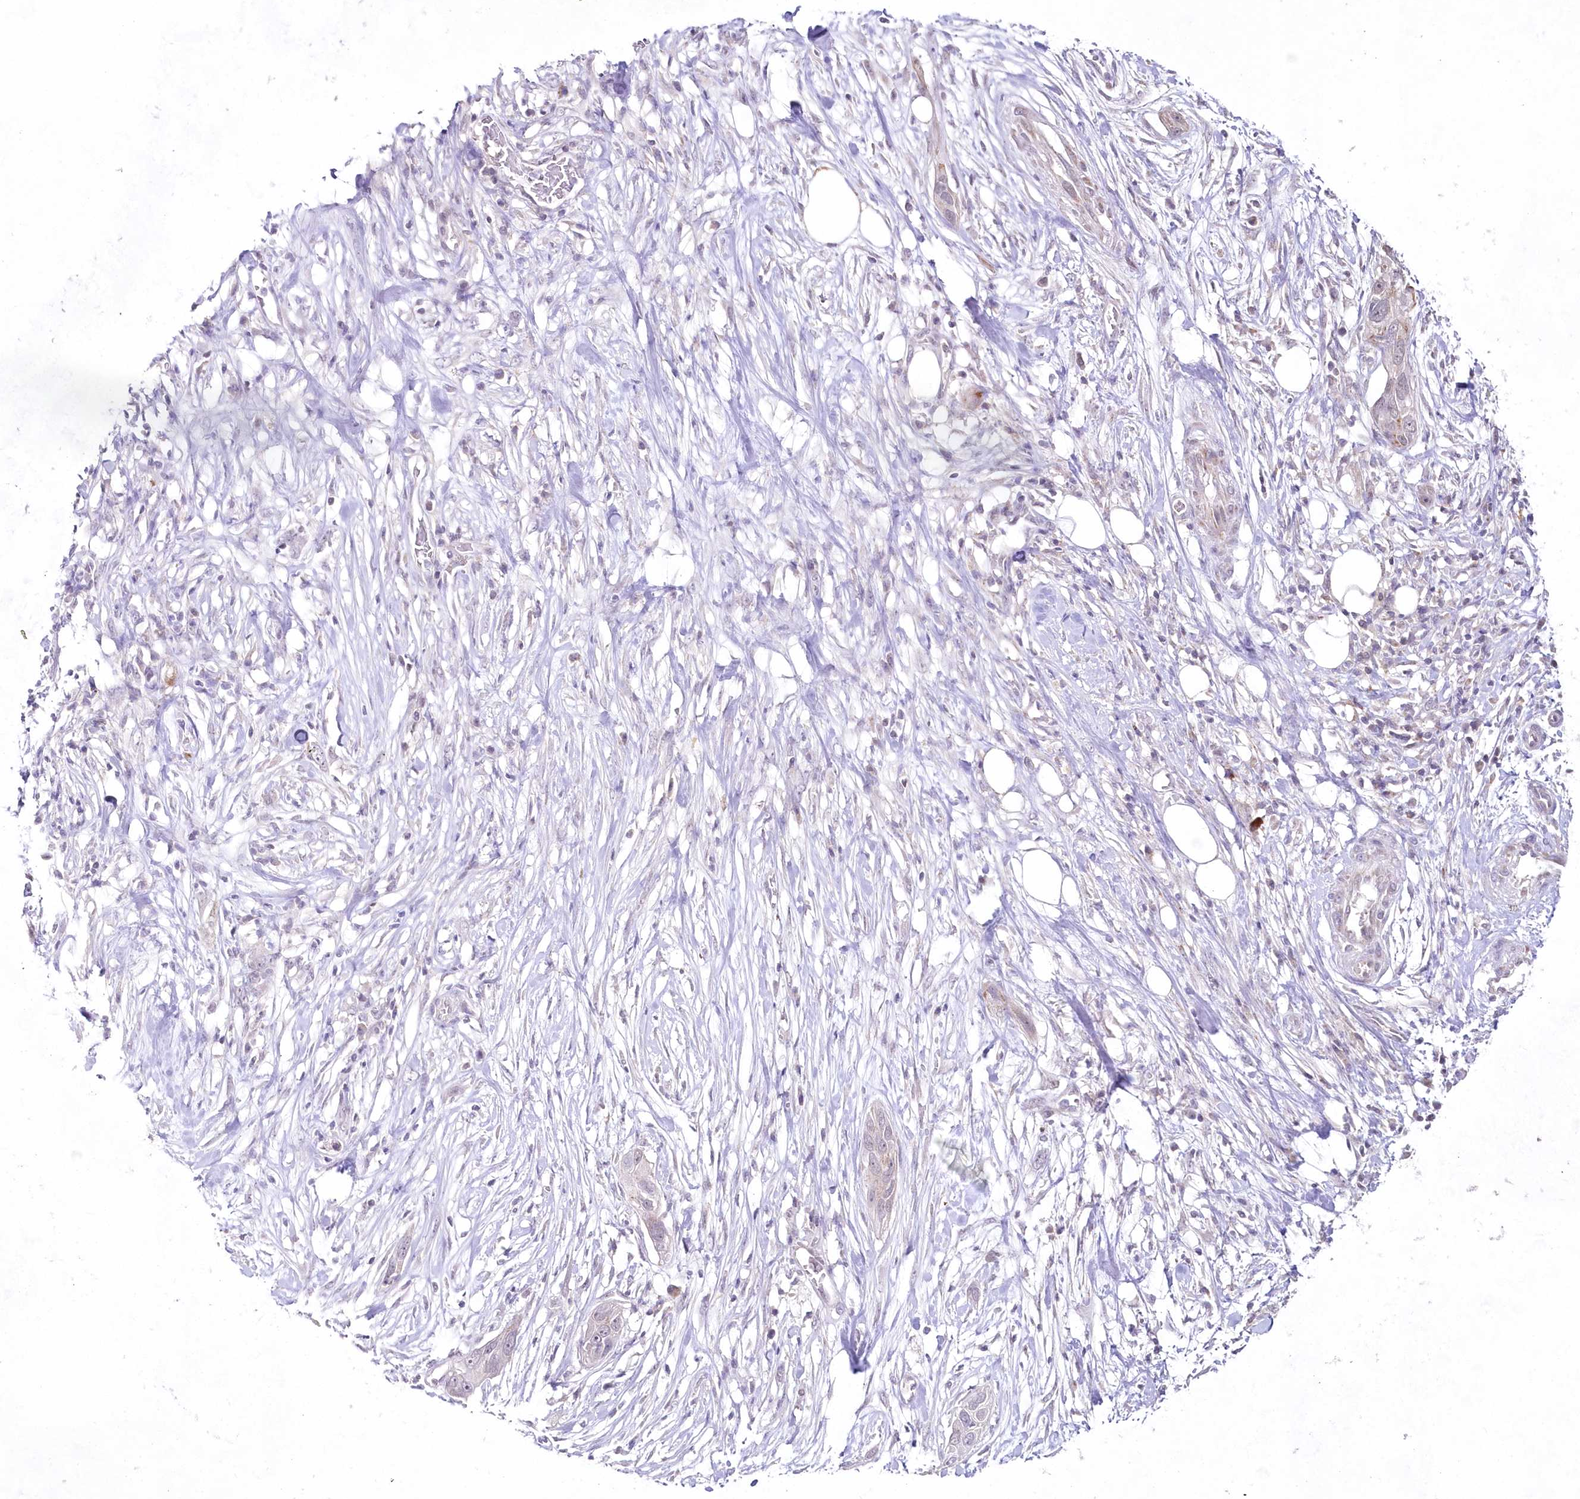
{"staining": {"intensity": "negative", "quantity": "none", "location": "none"}, "tissue": "pancreatic cancer", "cell_type": "Tumor cells", "image_type": "cancer", "snomed": [{"axis": "morphology", "description": "Adenocarcinoma, NOS"}, {"axis": "topography", "description": "Pancreas"}], "caption": "This is a image of IHC staining of pancreatic cancer, which shows no expression in tumor cells.", "gene": "IMPA1", "patient": {"sex": "female", "age": 60}}